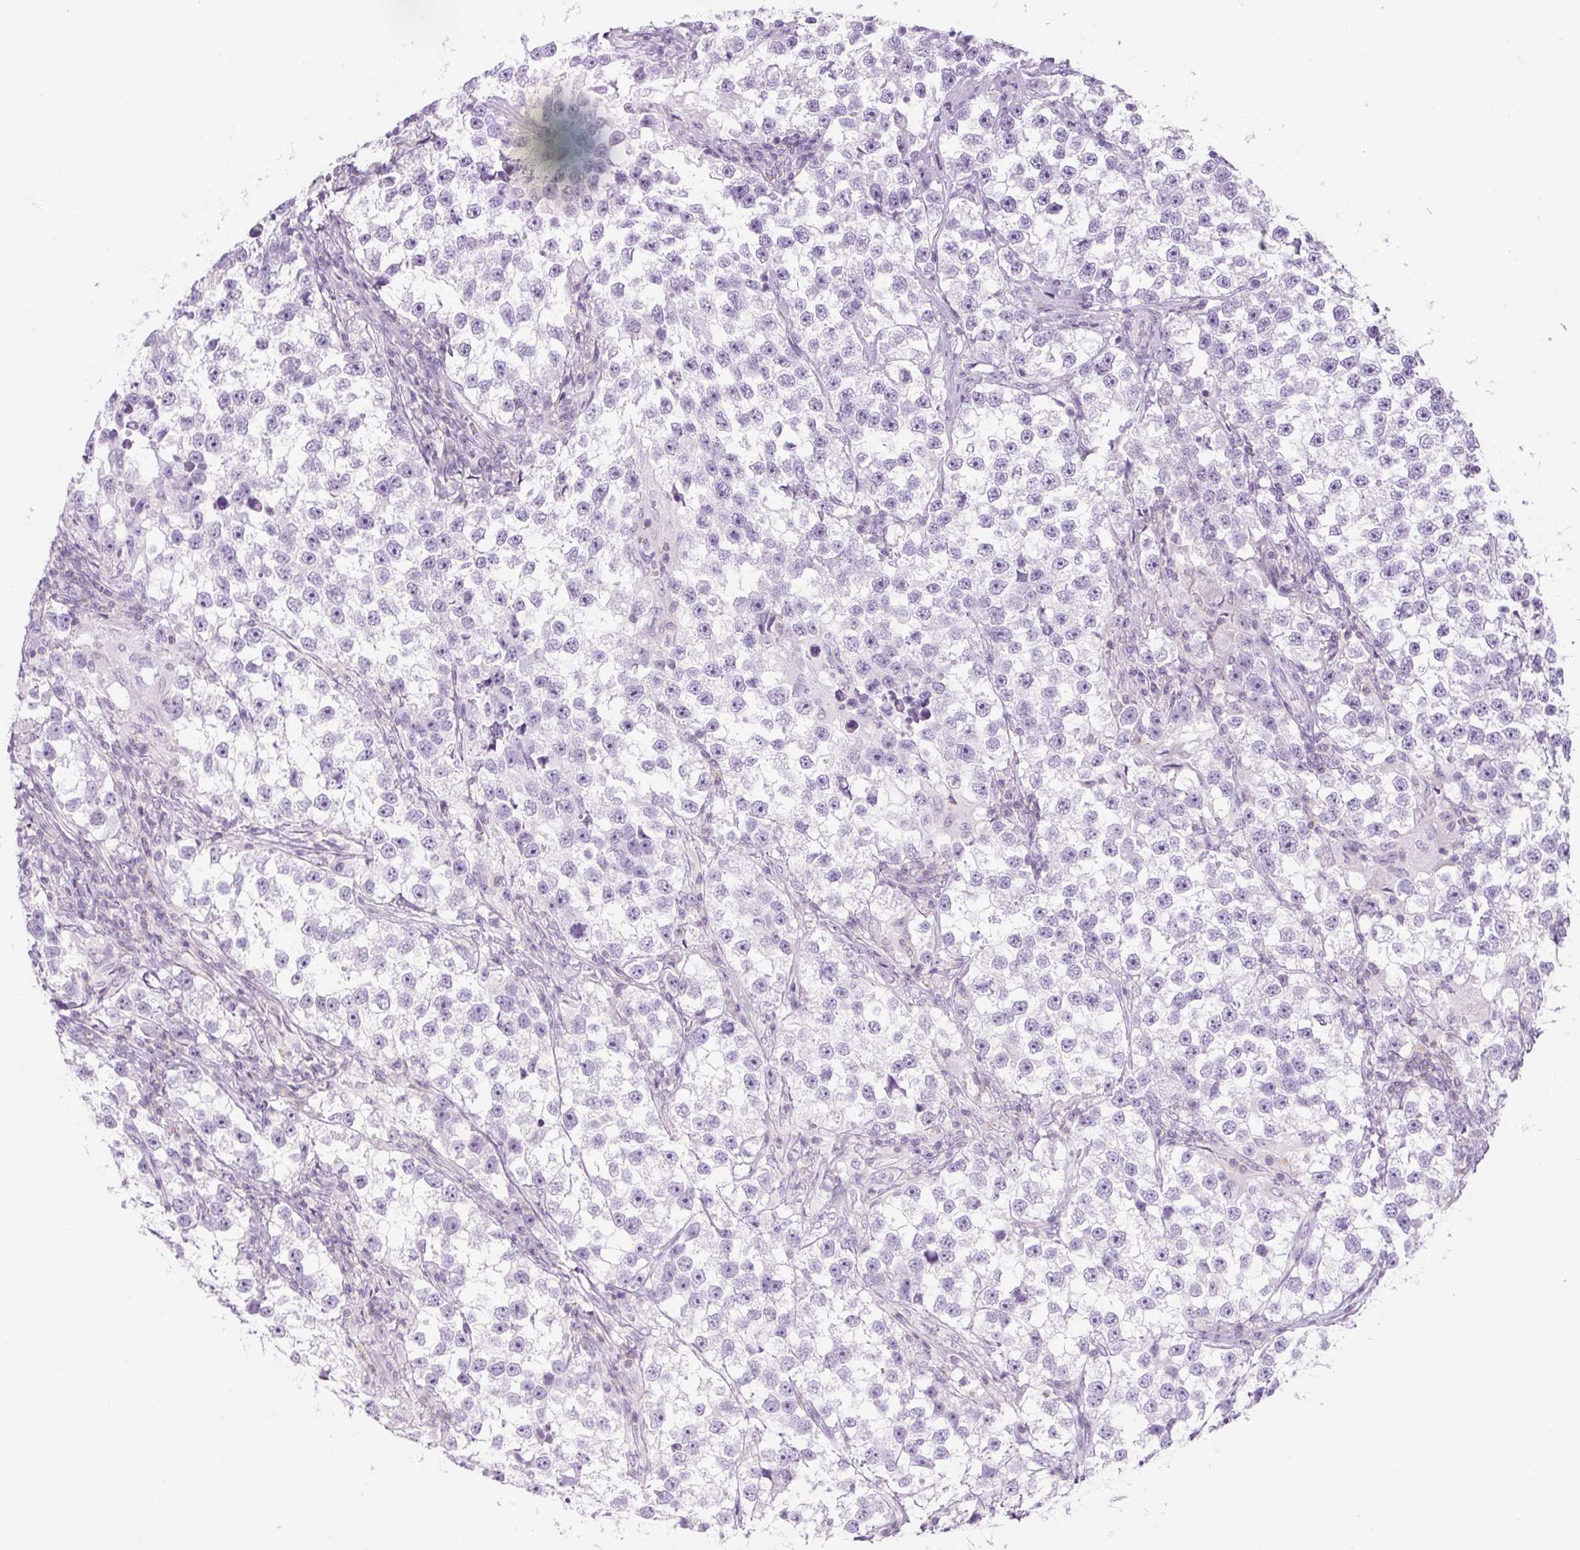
{"staining": {"intensity": "negative", "quantity": "none", "location": "none"}, "tissue": "testis cancer", "cell_type": "Tumor cells", "image_type": "cancer", "snomed": [{"axis": "morphology", "description": "Seminoma, NOS"}, {"axis": "topography", "description": "Testis"}], "caption": "Immunohistochemistry of seminoma (testis) demonstrates no positivity in tumor cells.", "gene": "TIGD2", "patient": {"sex": "male", "age": 46}}